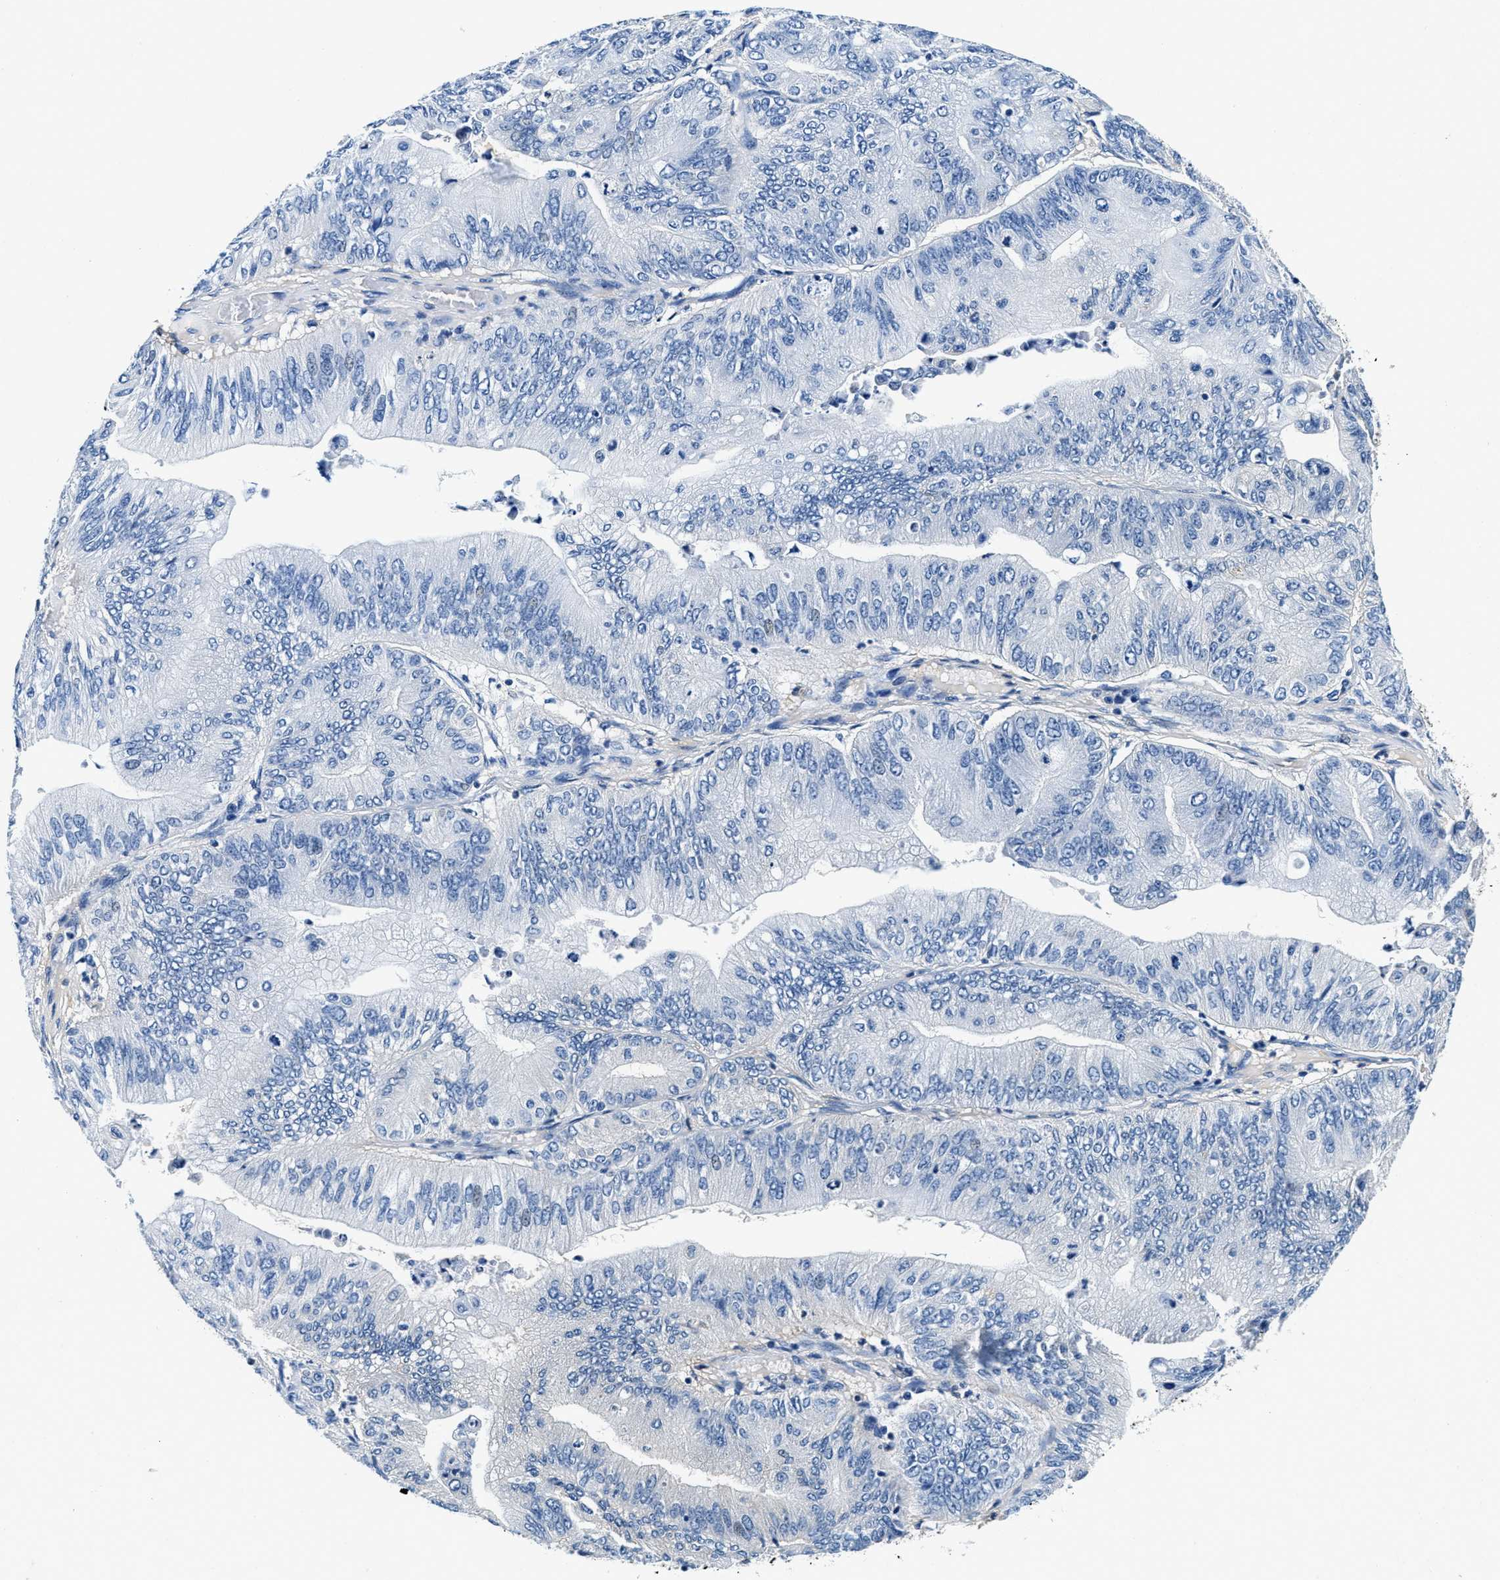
{"staining": {"intensity": "negative", "quantity": "none", "location": "none"}, "tissue": "ovarian cancer", "cell_type": "Tumor cells", "image_type": "cancer", "snomed": [{"axis": "morphology", "description": "Cystadenocarcinoma, mucinous, NOS"}, {"axis": "topography", "description": "Ovary"}], "caption": "Immunohistochemical staining of ovarian mucinous cystadenocarcinoma shows no significant expression in tumor cells. Nuclei are stained in blue.", "gene": "ZFAND3", "patient": {"sex": "female", "age": 61}}